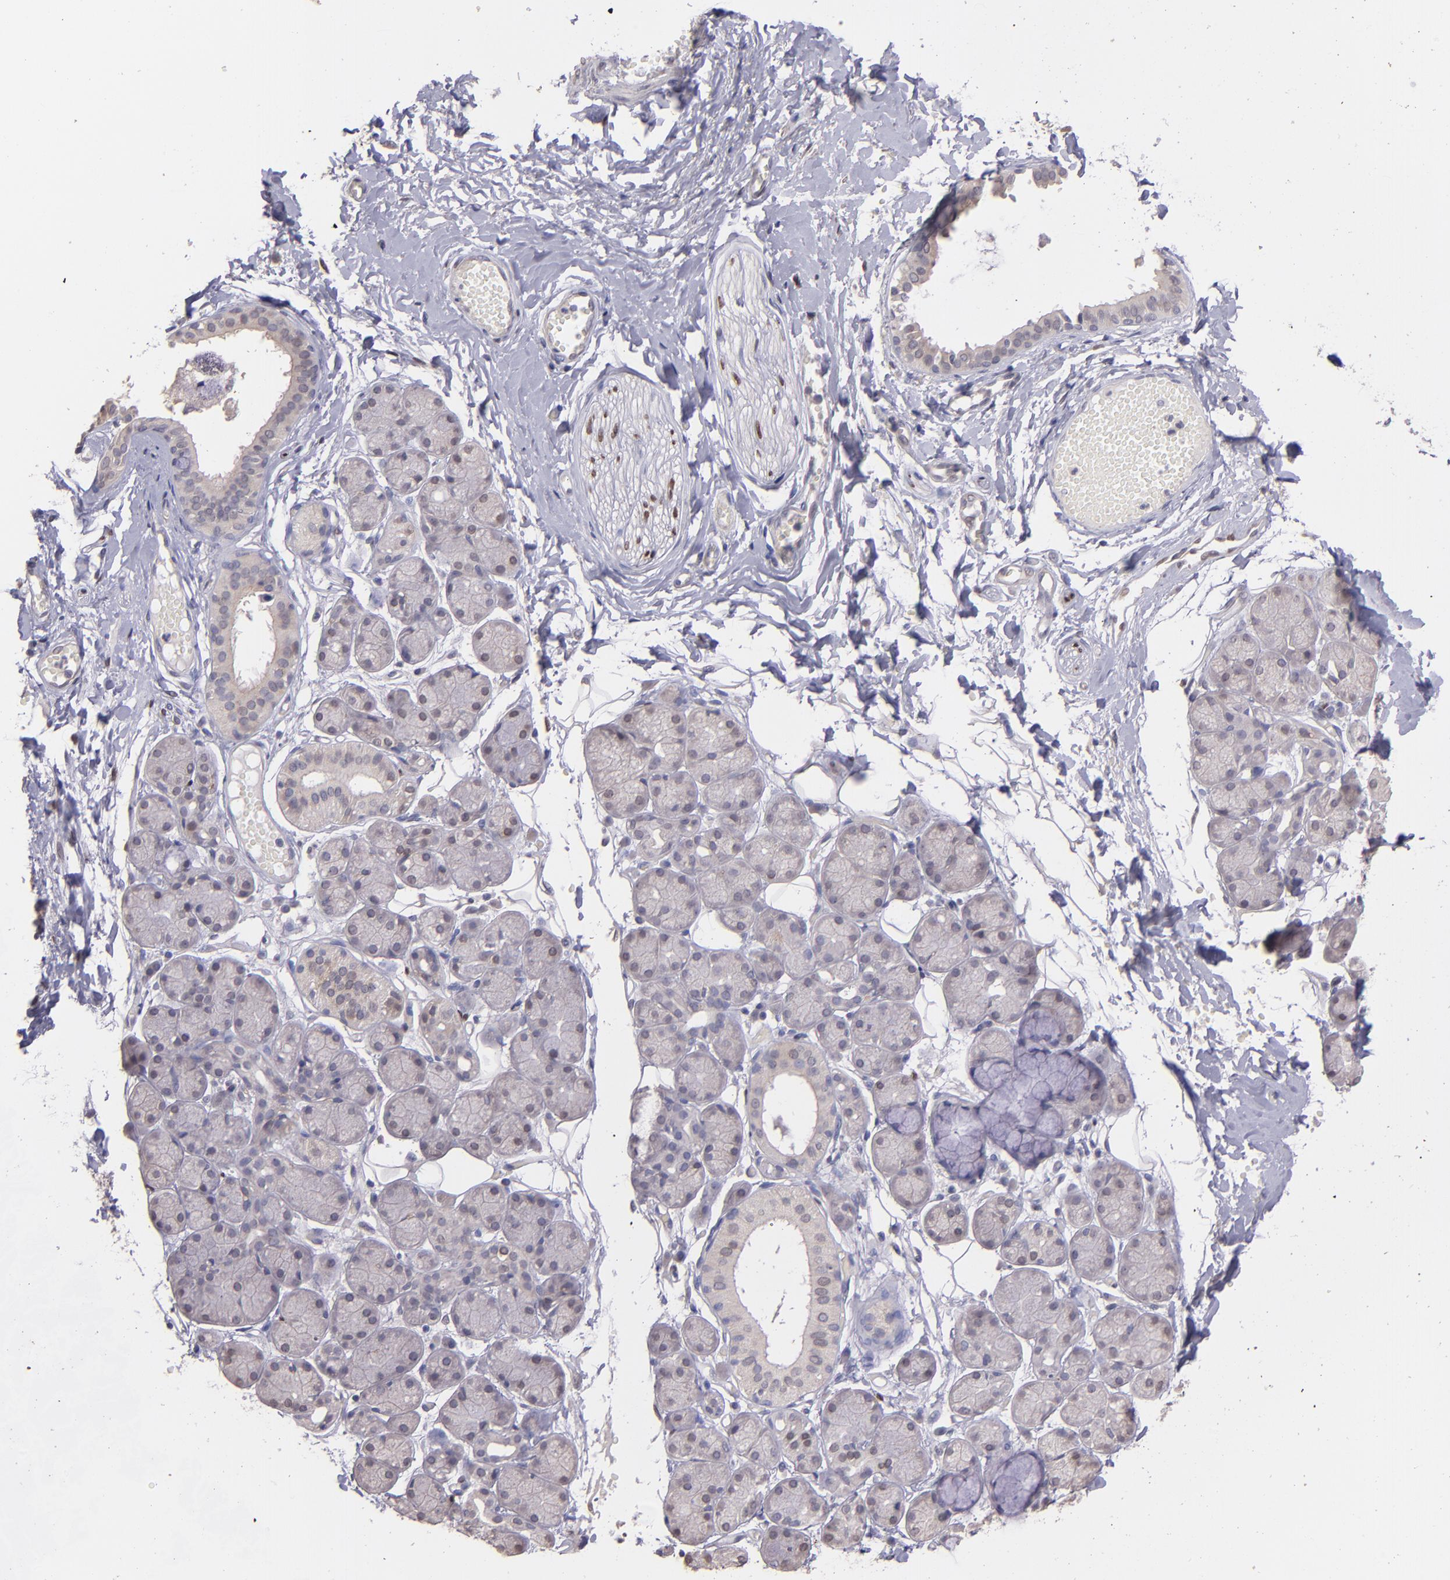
{"staining": {"intensity": "negative", "quantity": "none", "location": "none"}, "tissue": "salivary gland", "cell_type": "Glandular cells", "image_type": "normal", "snomed": [{"axis": "morphology", "description": "Normal tissue, NOS"}, {"axis": "topography", "description": "Skeletal muscle"}, {"axis": "topography", "description": "Oral tissue"}, {"axis": "topography", "description": "Salivary gland"}, {"axis": "topography", "description": "Peripheral nerve tissue"}], "caption": "Protein analysis of benign salivary gland exhibits no significant staining in glandular cells.", "gene": "NUP62CL", "patient": {"sex": "male", "age": 54}}